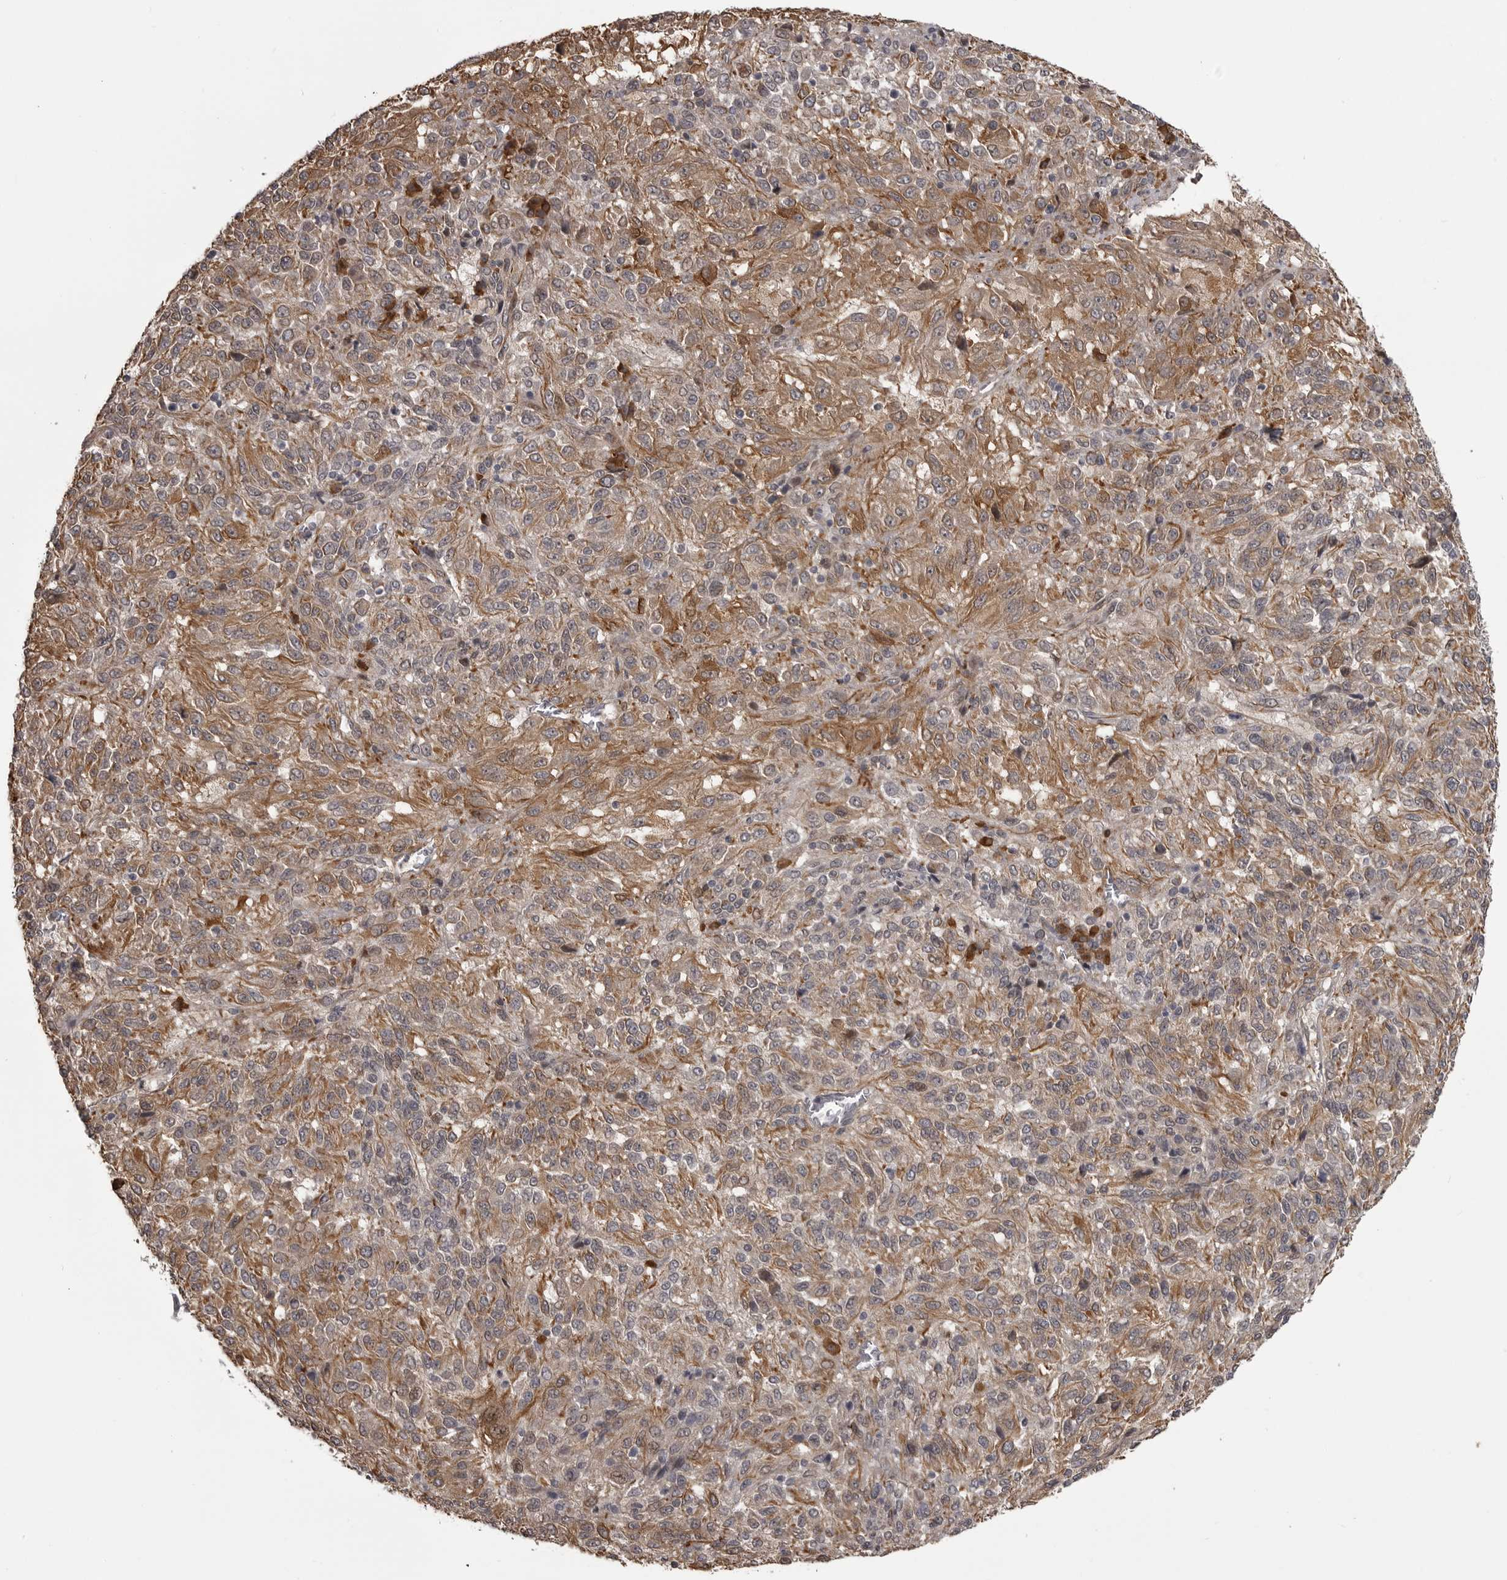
{"staining": {"intensity": "moderate", "quantity": ">75%", "location": "cytoplasmic/membranous"}, "tissue": "melanoma", "cell_type": "Tumor cells", "image_type": "cancer", "snomed": [{"axis": "morphology", "description": "Malignant melanoma, Metastatic site"}, {"axis": "topography", "description": "Lung"}], "caption": "DAB immunohistochemical staining of malignant melanoma (metastatic site) reveals moderate cytoplasmic/membranous protein expression in approximately >75% of tumor cells.", "gene": "SNX16", "patient": {"sex": "male", "age": 64}}